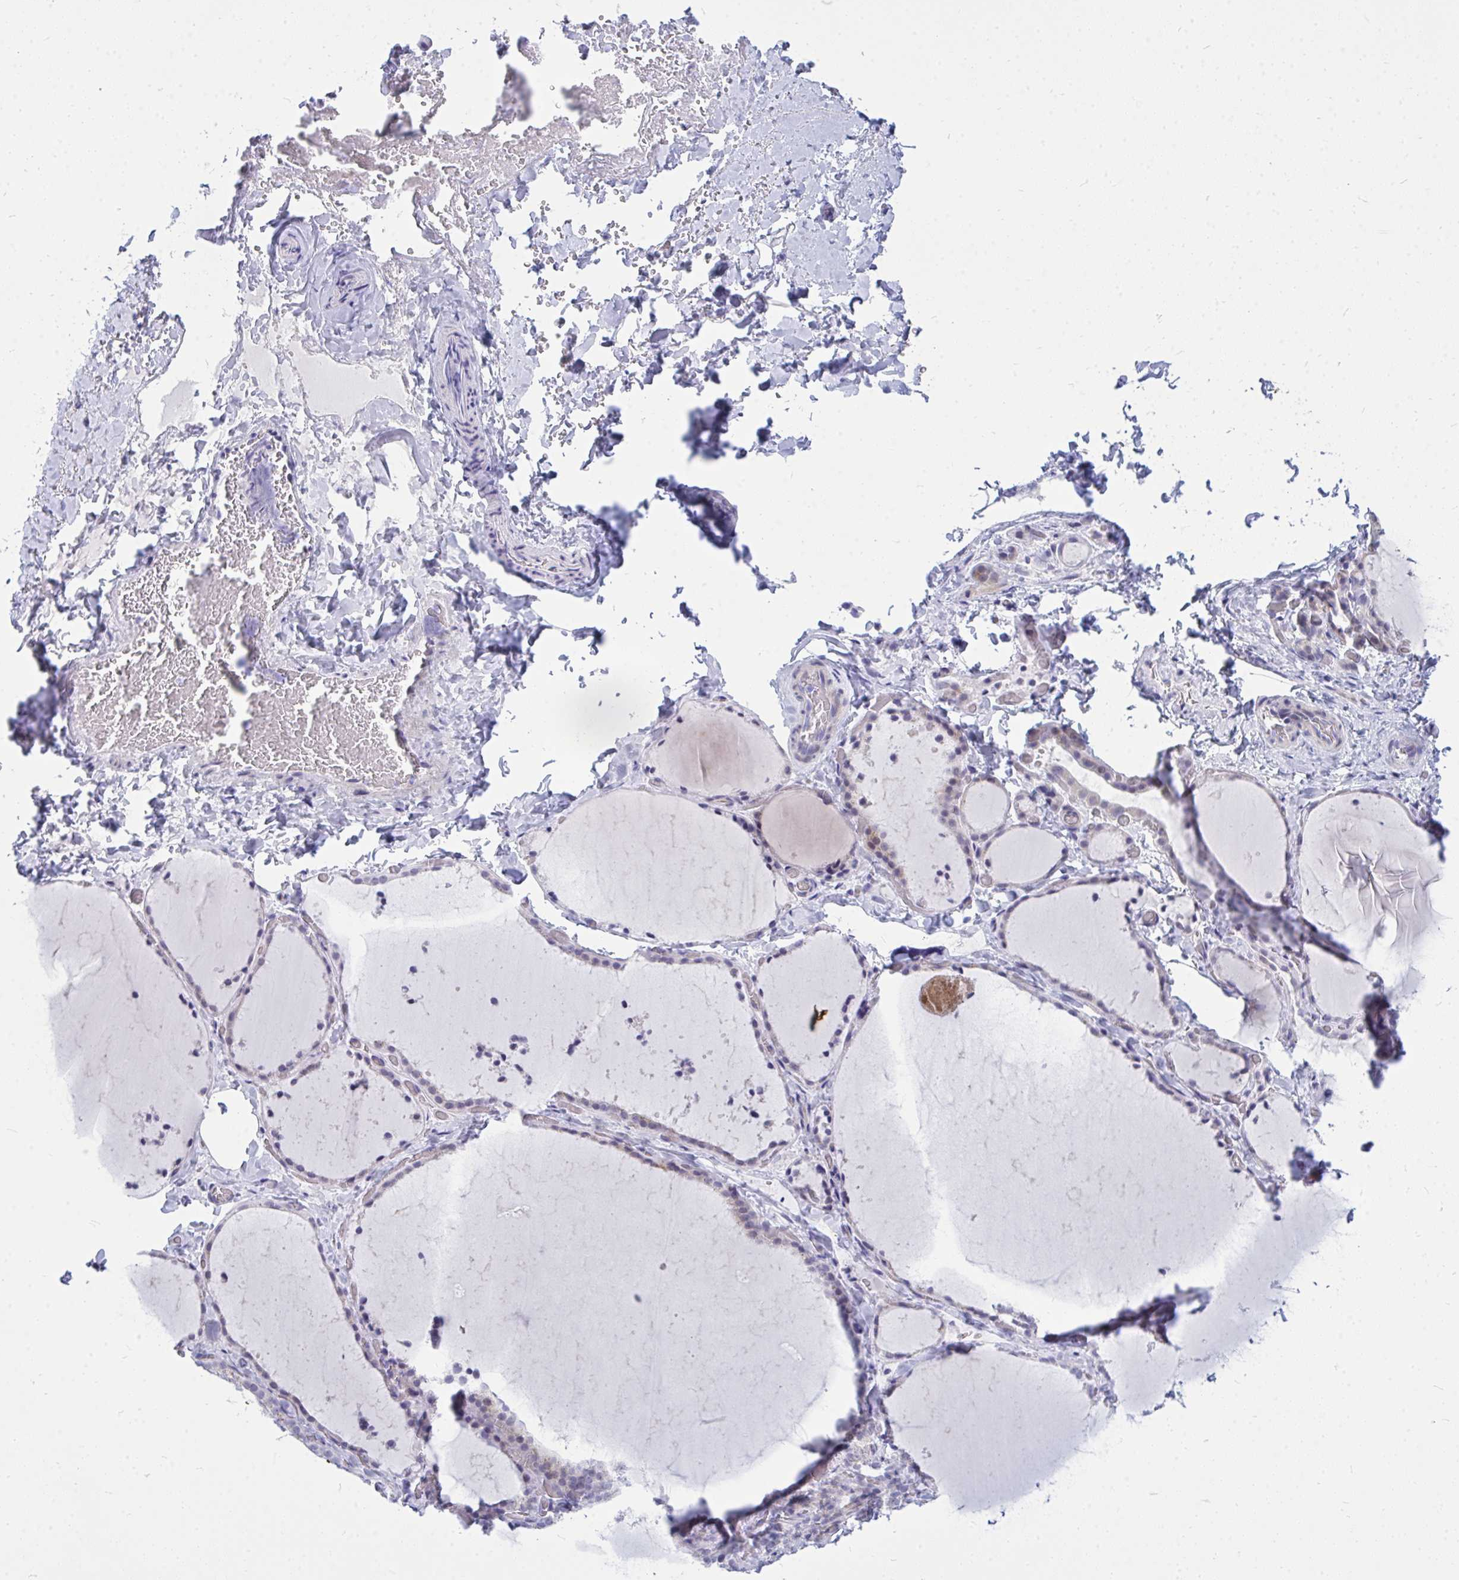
{"staining": {"intensity": "weak", "quantity": "<25%", "location": "cytoplasmic/membranous"}, "tissue": "thyroid gland", "cell_type": "Glandular cells", "image_type": "normal", "snomed": [{"axis": "morphology", "description": "Normal tissue, NOS"}, {"axis": "topography", "description": "Thyroid gland"}], "caption": "Thyroid gland stained for a protein using IHC shows no positivity glandular cells.", "gene": "ZSCAN25", "patient": {"sex": "female", "age": 22}}